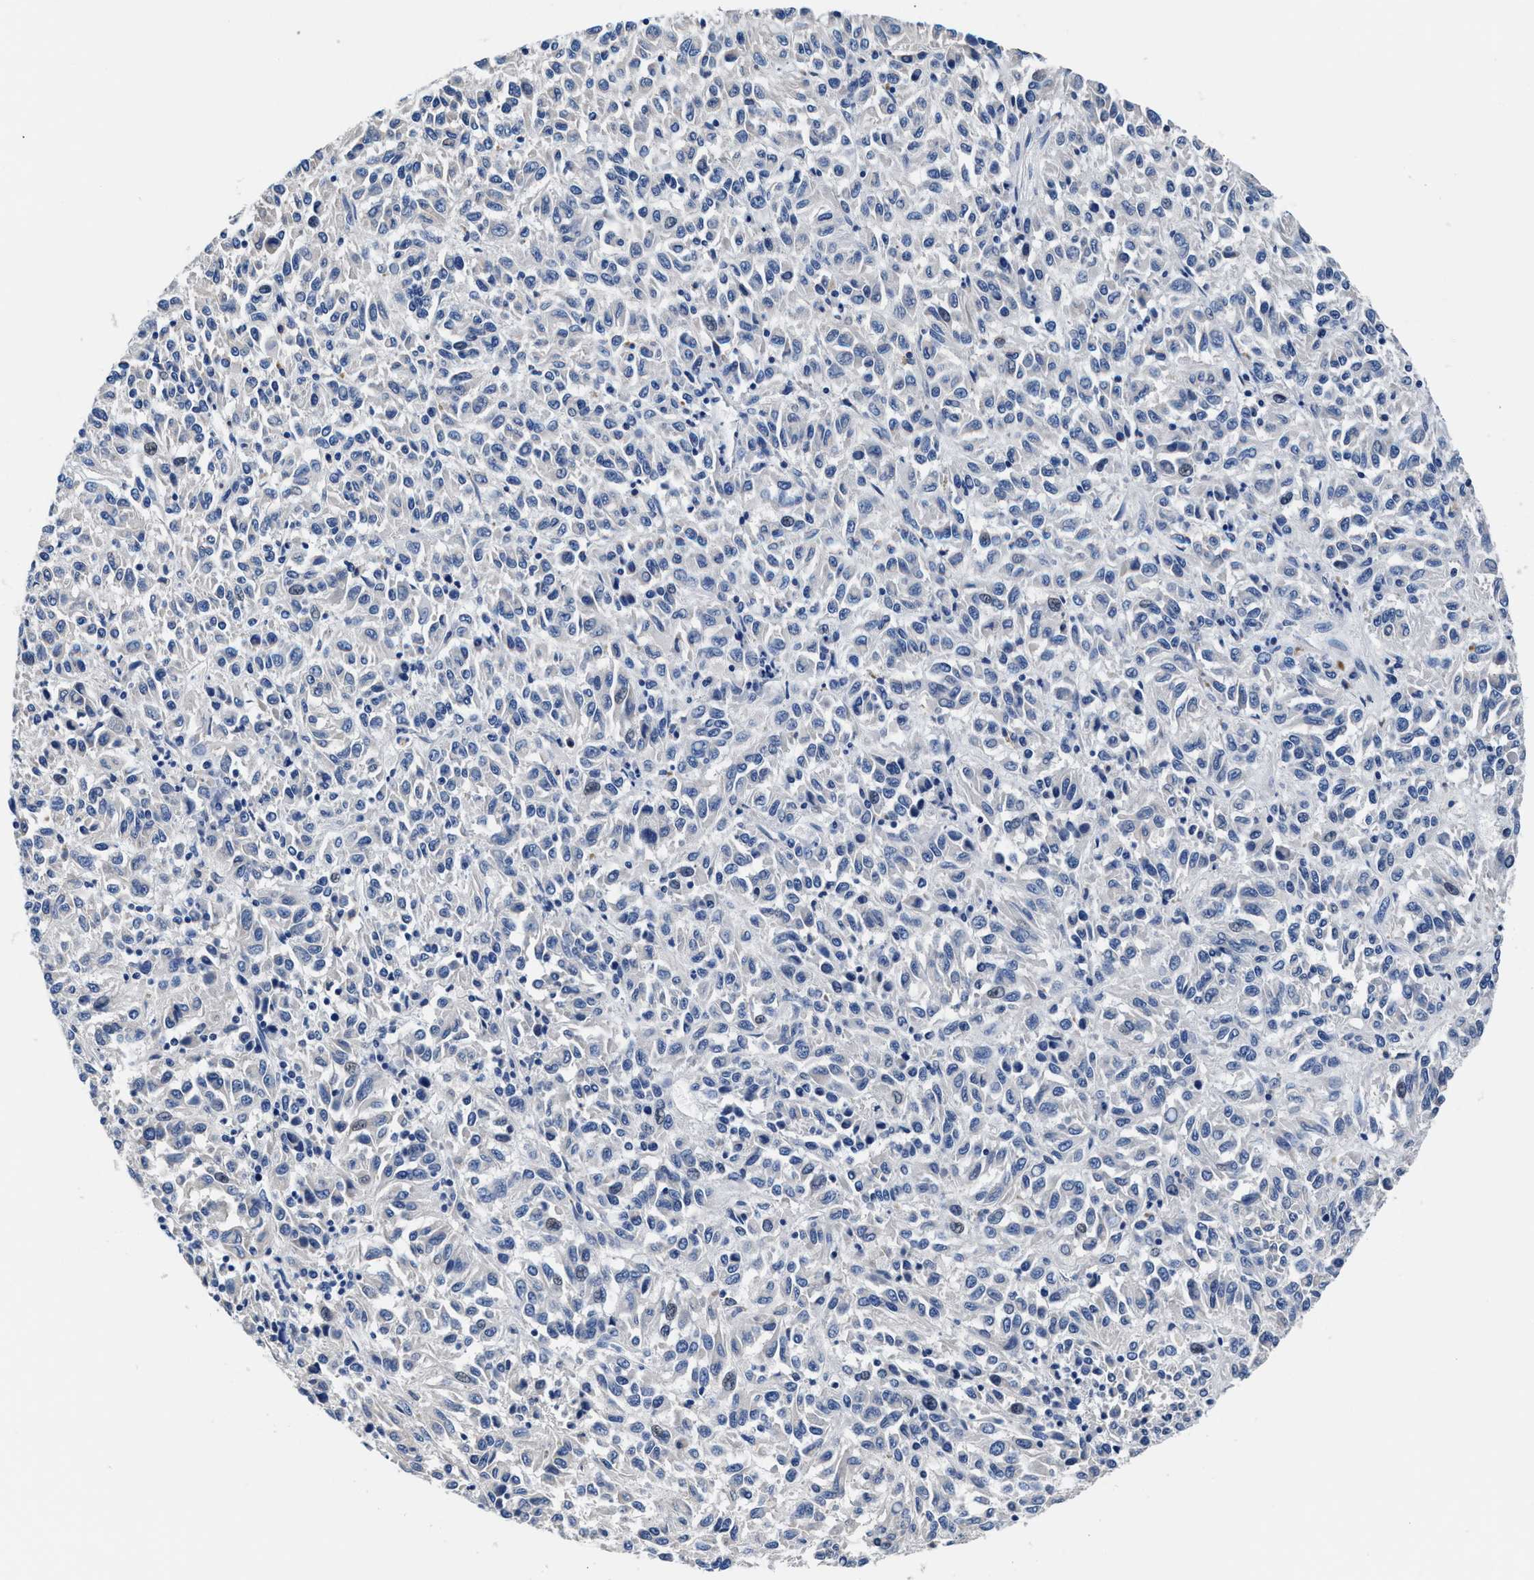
{"staining": {"intensity": "negative", "quantity": "none", "location": "none"}, "tissue": "melanoma", "cell_type": "Tumor cells", "image_type": "cancer", "snomed": [{"axis": "morphology", "description": "Malignant melanoma, Metastatic site"}, {"axis": "topography", "description": "Lung"}], "caption": "DAB immunohistochemical staining of human melanoma displays no significant staining in tumor cells.", "gene": "GSTM1", "patient": {"sex": "male", "age": 64}}